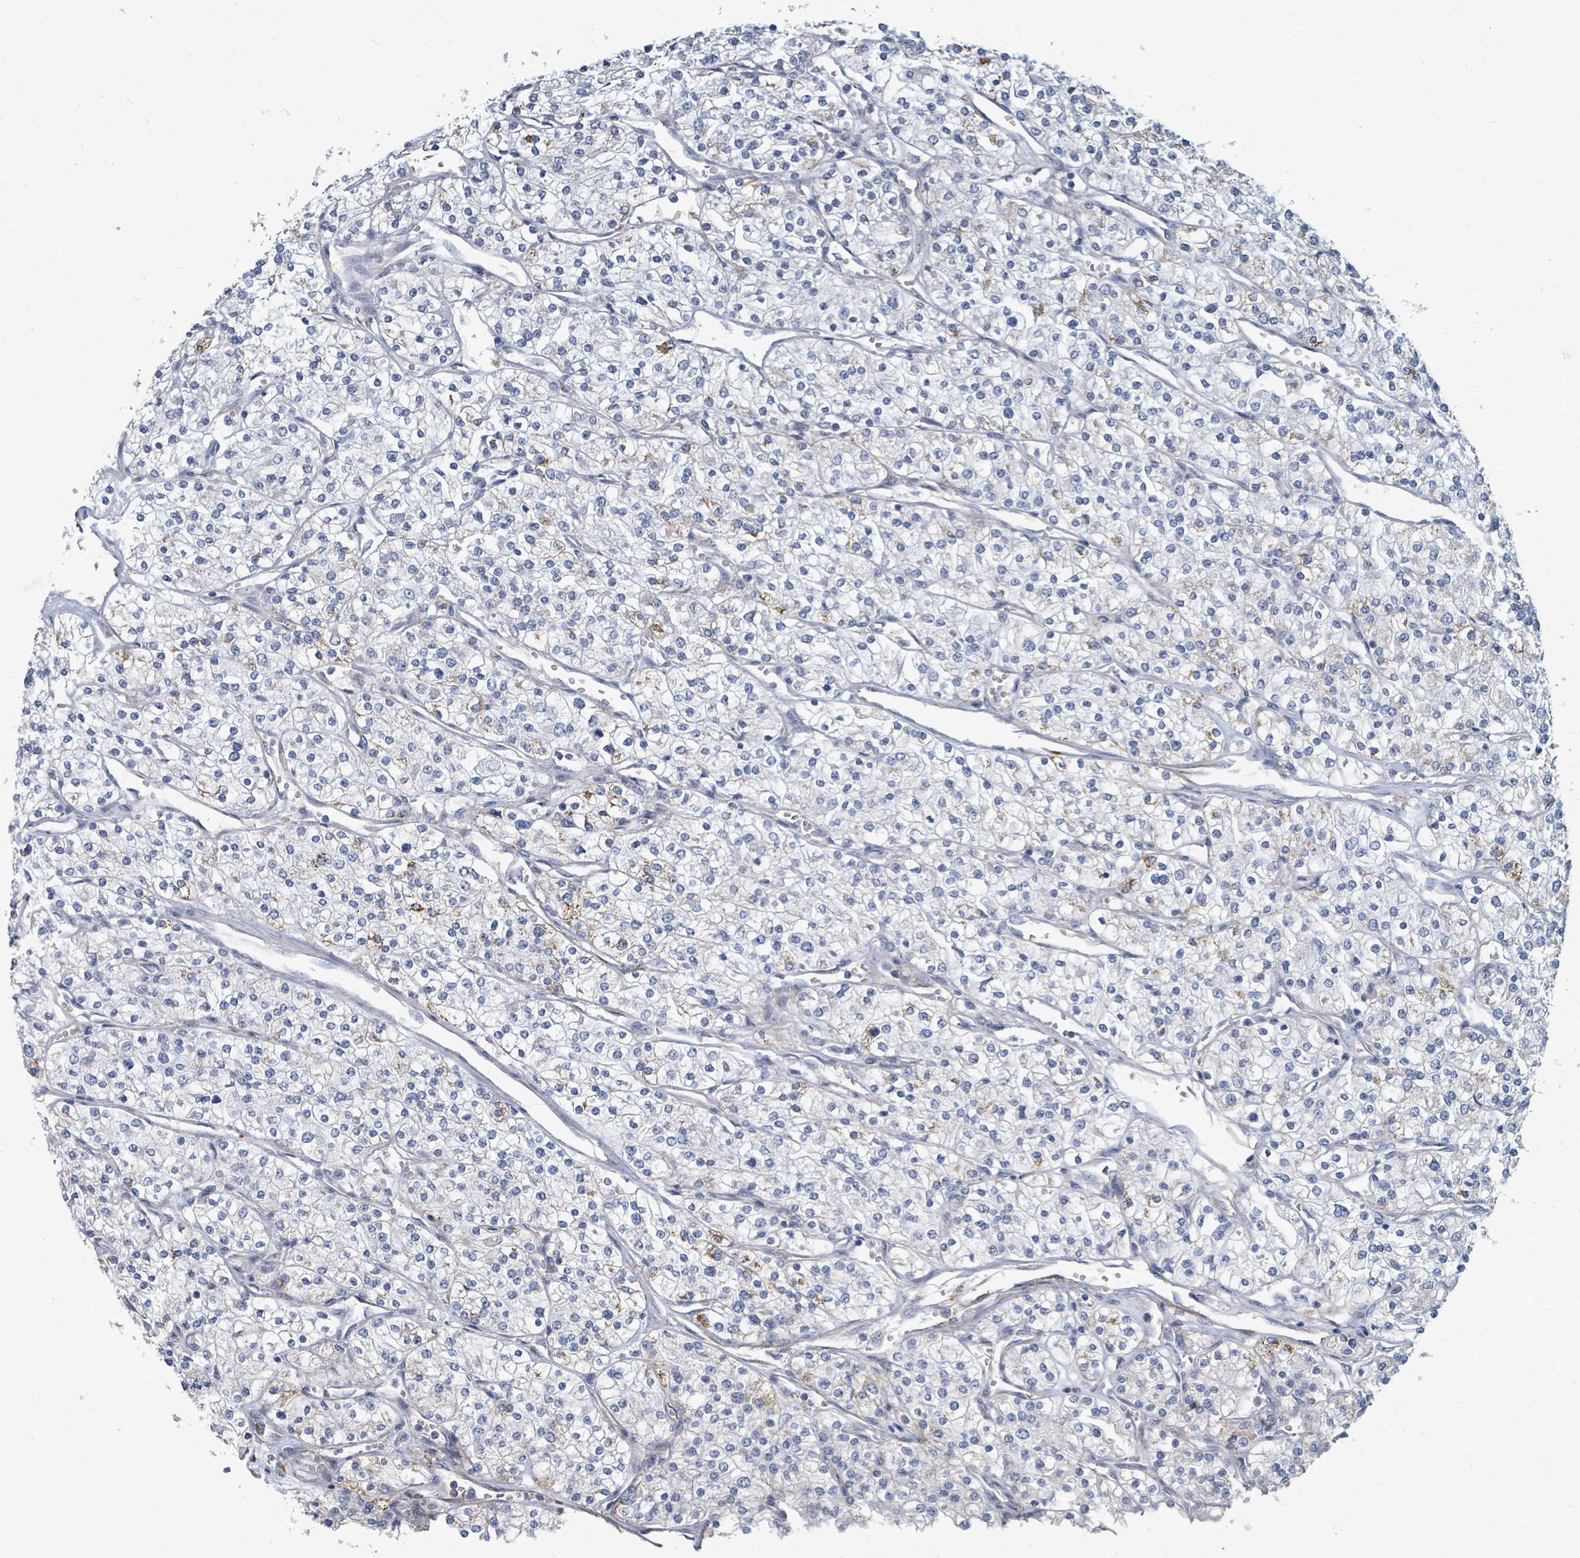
{"staining": {"intensity": "negative", "quantity": "none", "location": "none"}, "tissue": "renal cancer", "cell_type": "Tumor cells", "image_type": "cancer", "snomed": [{"axis": "morphology", "description": "Adenocarcinoma, NOS"}, {"axis": "topography", "description": "Kidney"}], "caption": "IHC image of neoplastic tissue: human renal cancer stained with DAB (3,3'-diaminobenzidine) shows no significant protein staining in tumor cells. The staining is performed using DAB (3,3'-diaminobenzidine) brown chromogen with nuclei counter-stained in using hematoxylin.", "gene": "TRDMT1", "patient": {"sex": "male", "age": 80}}